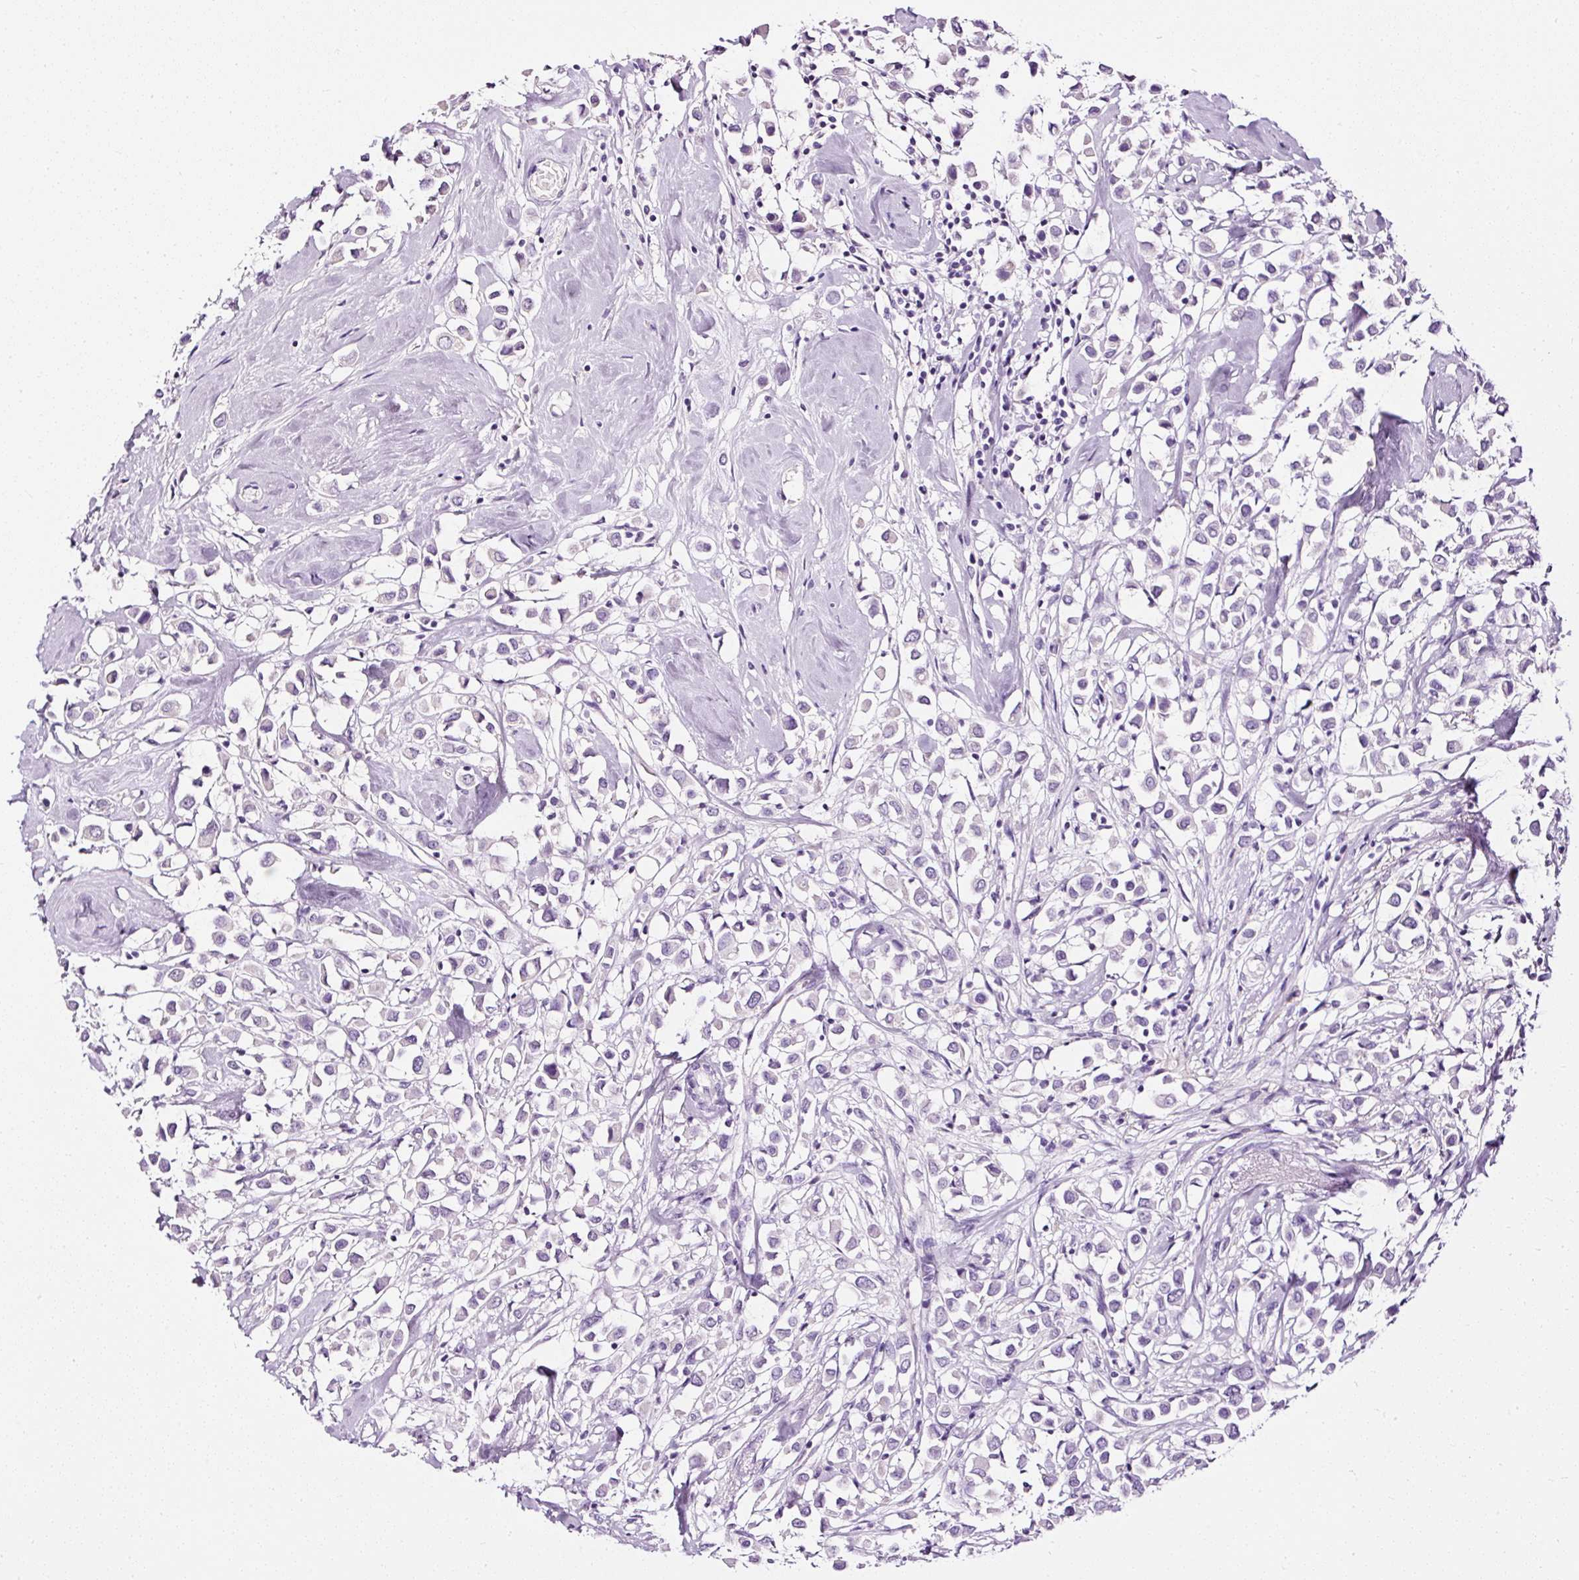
{"staining": {"intensity": "negative", "quantity": "none", "location": "none"}, "tissue": "breast cancer", "cell_type": "Tumor cells", "image_type": "cancer", "snomed": [{"axis": "morphology", "description": "Duct carcinoma"}, {"axis": "topography", "description": "Breast"}], "caption": "Breast invasive ductal carcinoma stained for a protein using immunohistochemistry (IHC) displays no staining tumor cells.", "gene": "ATP2A1", "patient": {"sex": "female", "age": 61}}